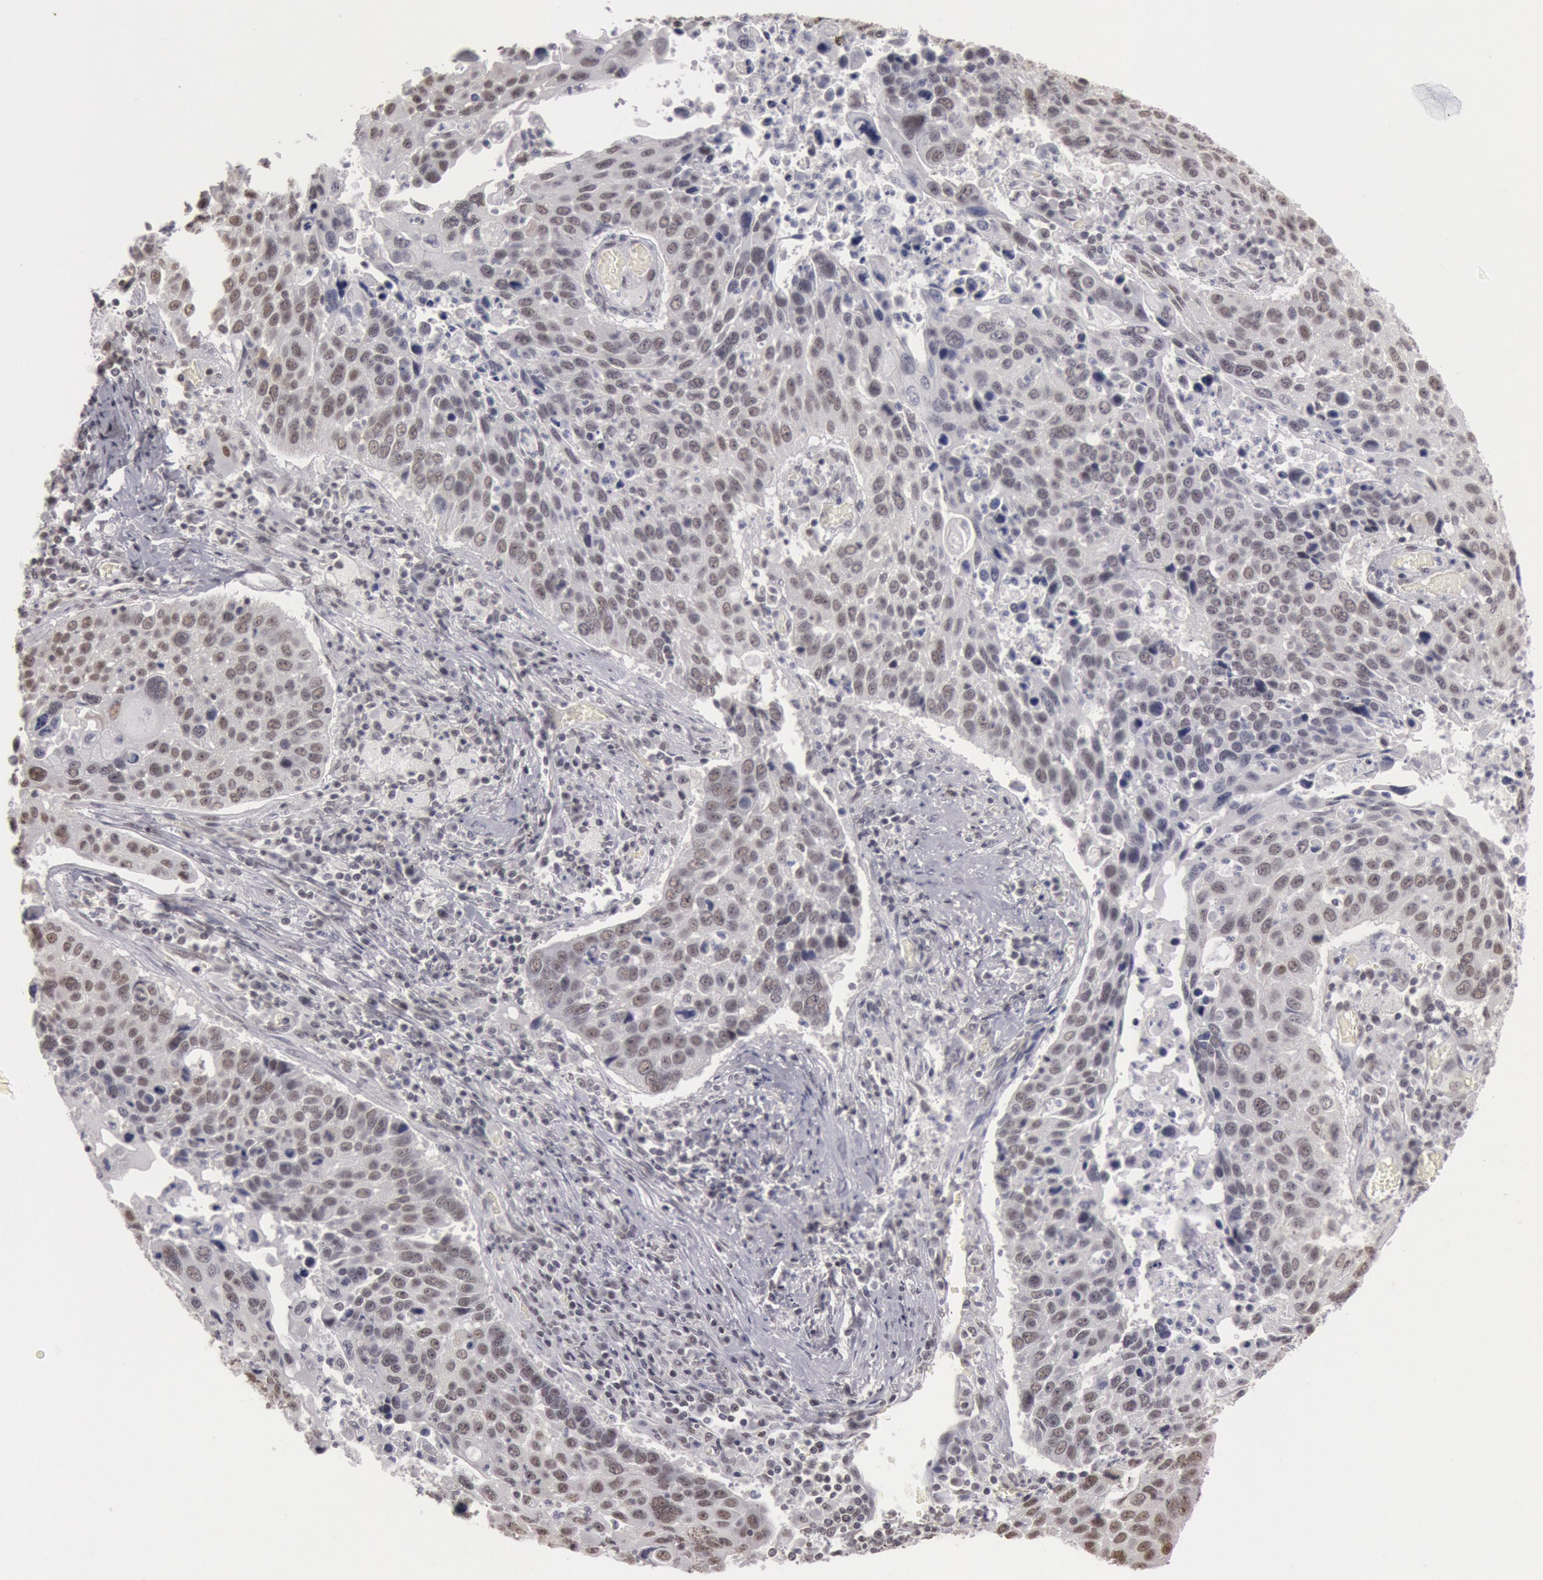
{"staining": {"intensity": "weak", "quantity": ">75%", "location": "nuclear"}, "tissue": "lung cancer", "cell_type": "Tumor cells", "image_type": "cancer", "snomed": [{"axis": "morphology", "description": "Squamous cell carcinoma, NOS"}, {"axis": "topography", "description": "Lymph node"}, {"axis": "topography", "description": "Lung"}], "caption": "Weak nuclear staining for a protein is appreciated in about >75% of tumor cells of squamous cell carcinoma (lung) using immunohistochemistry (IHC).", "gene": "ESS2", "patient": {"sex": "male", "age": 74}}